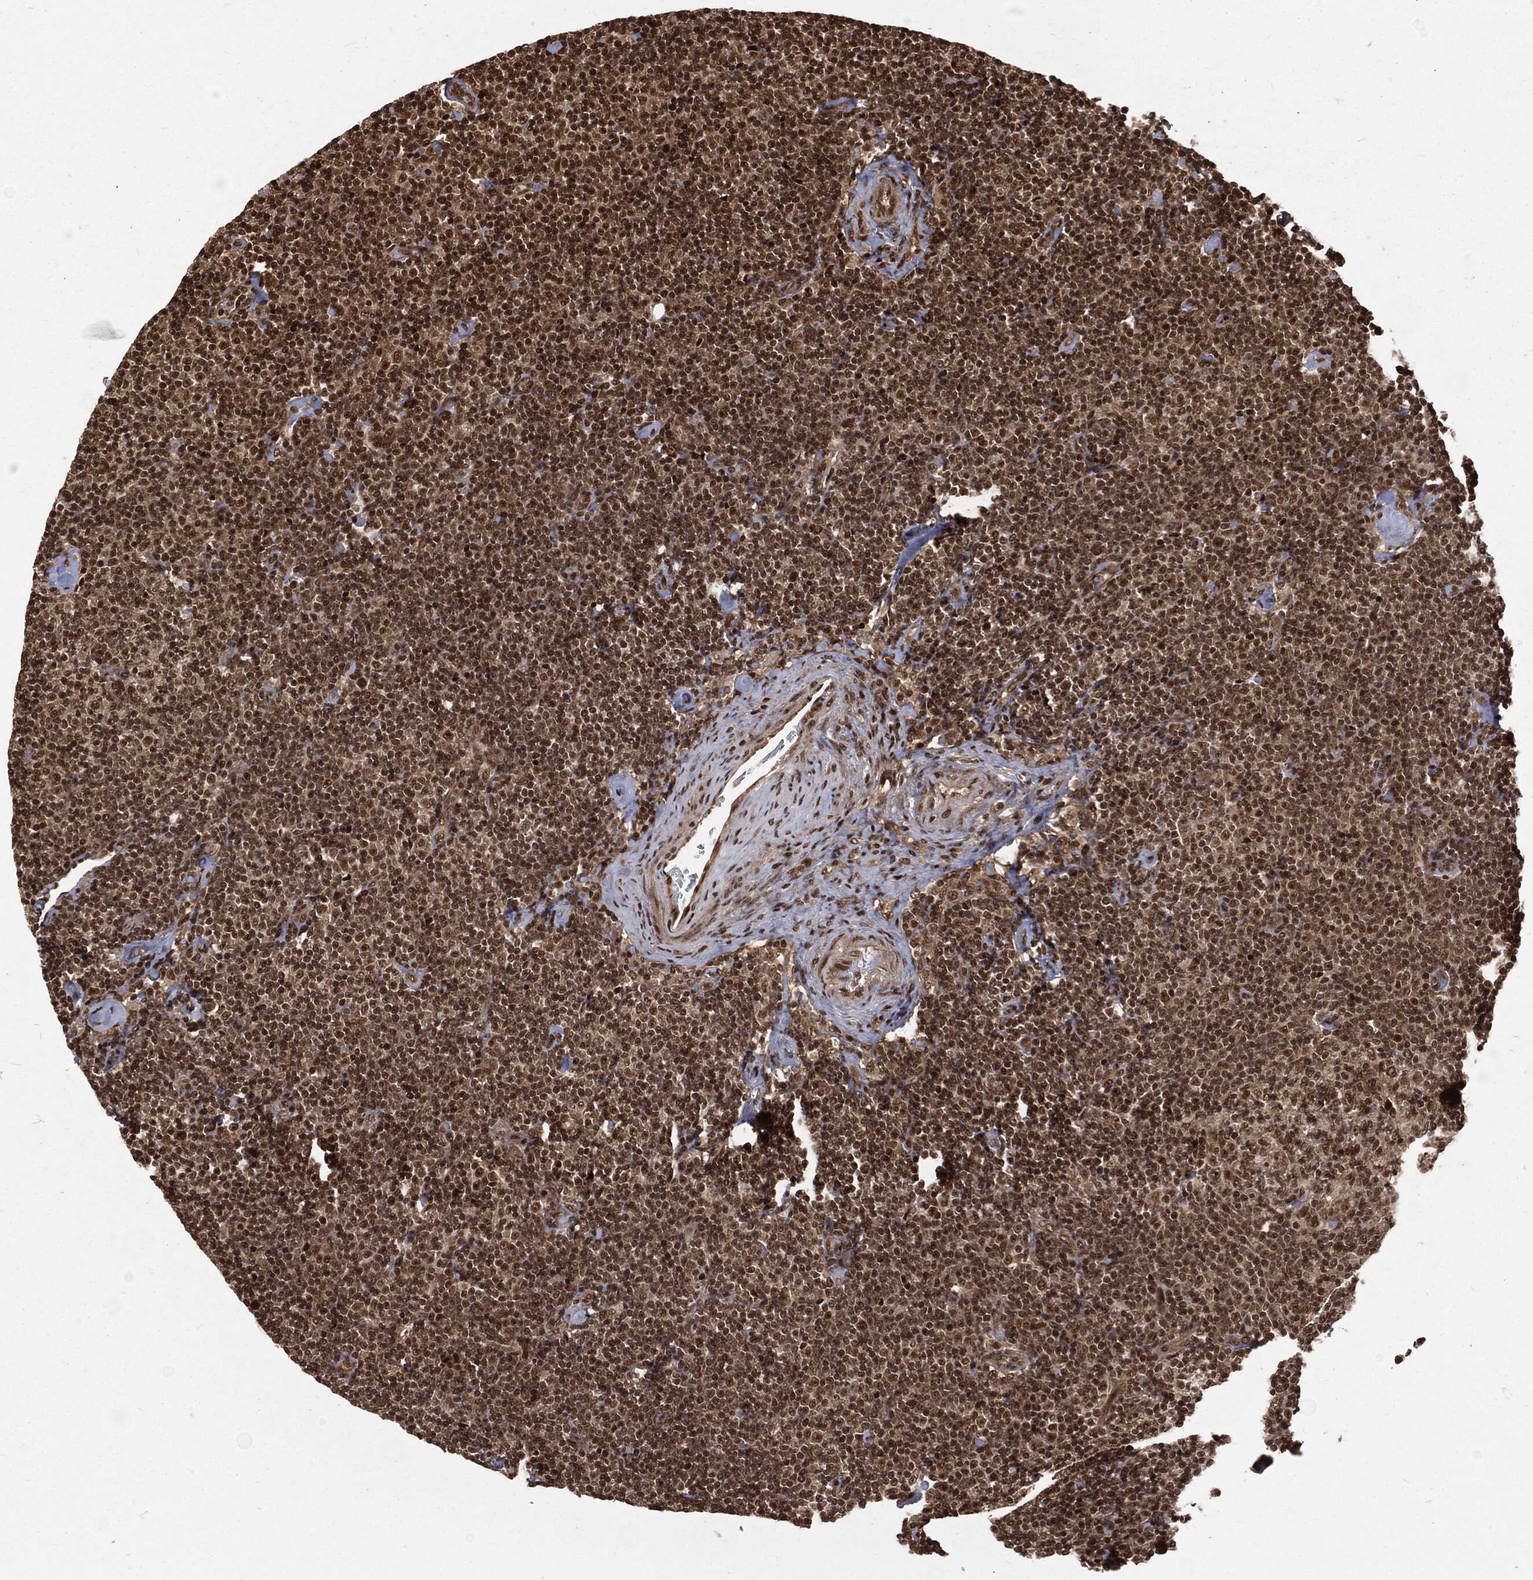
{"staining": {"intensity": "strong", "quantity": "25%-75%", "location": "nuclear"}, "tissue": "lymphoma", "cell_type": "Tumor cells", "image_type": "cancer", "snomed": [{"axis": "morphology", "description": "Malignant lymphoma, non-Hodgkin's type, Low grade"}, {"axis": "topography", "description": "Lymph node"}], "caption": "This photomicrograph shows immunohistochemistry staining of malignant lymphoma, non-Hodgkin's type (low-grade), with high strong nuclear expression in about 25%-75% of tumor cells.", "gene": "NGRN", "patient": {"sex": "male", "age": 81}}